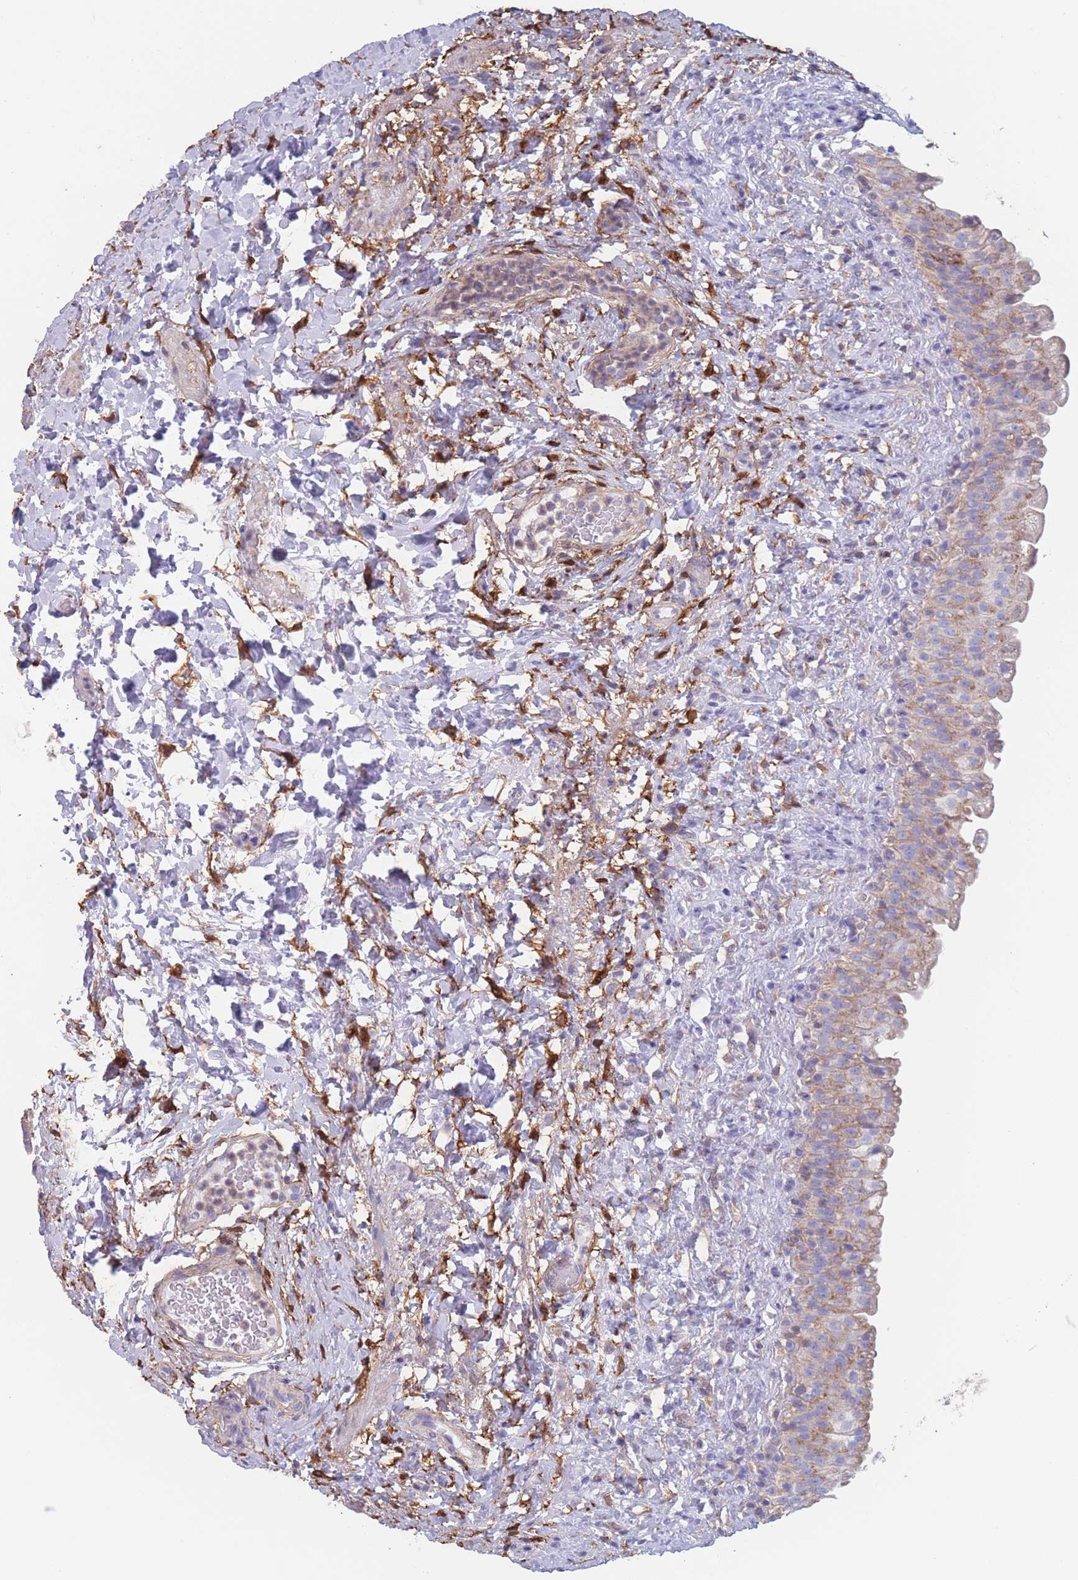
{"staining": {"intensity": "moderate", "quantity": "25%-75%", "location": "cytoplasmic/membranous"}, "tissue": "urinary bladder", "cell_type": "Urothelial cells", "image_type": "normal", "snomed": [{"axis": "morphology", "description": "Normal tissue, NOS"}, {"axis": "topography", "description": "Urinary bladder"}], "caption": "This image demonstrates IHC staining of normal urinary bladder, with medium moderate cytoplasmic/membranous positivity in about 25%-75% of urothelial cells.", "gene": "ADH1A", "patient": {"sex": "female", "age": 27}}